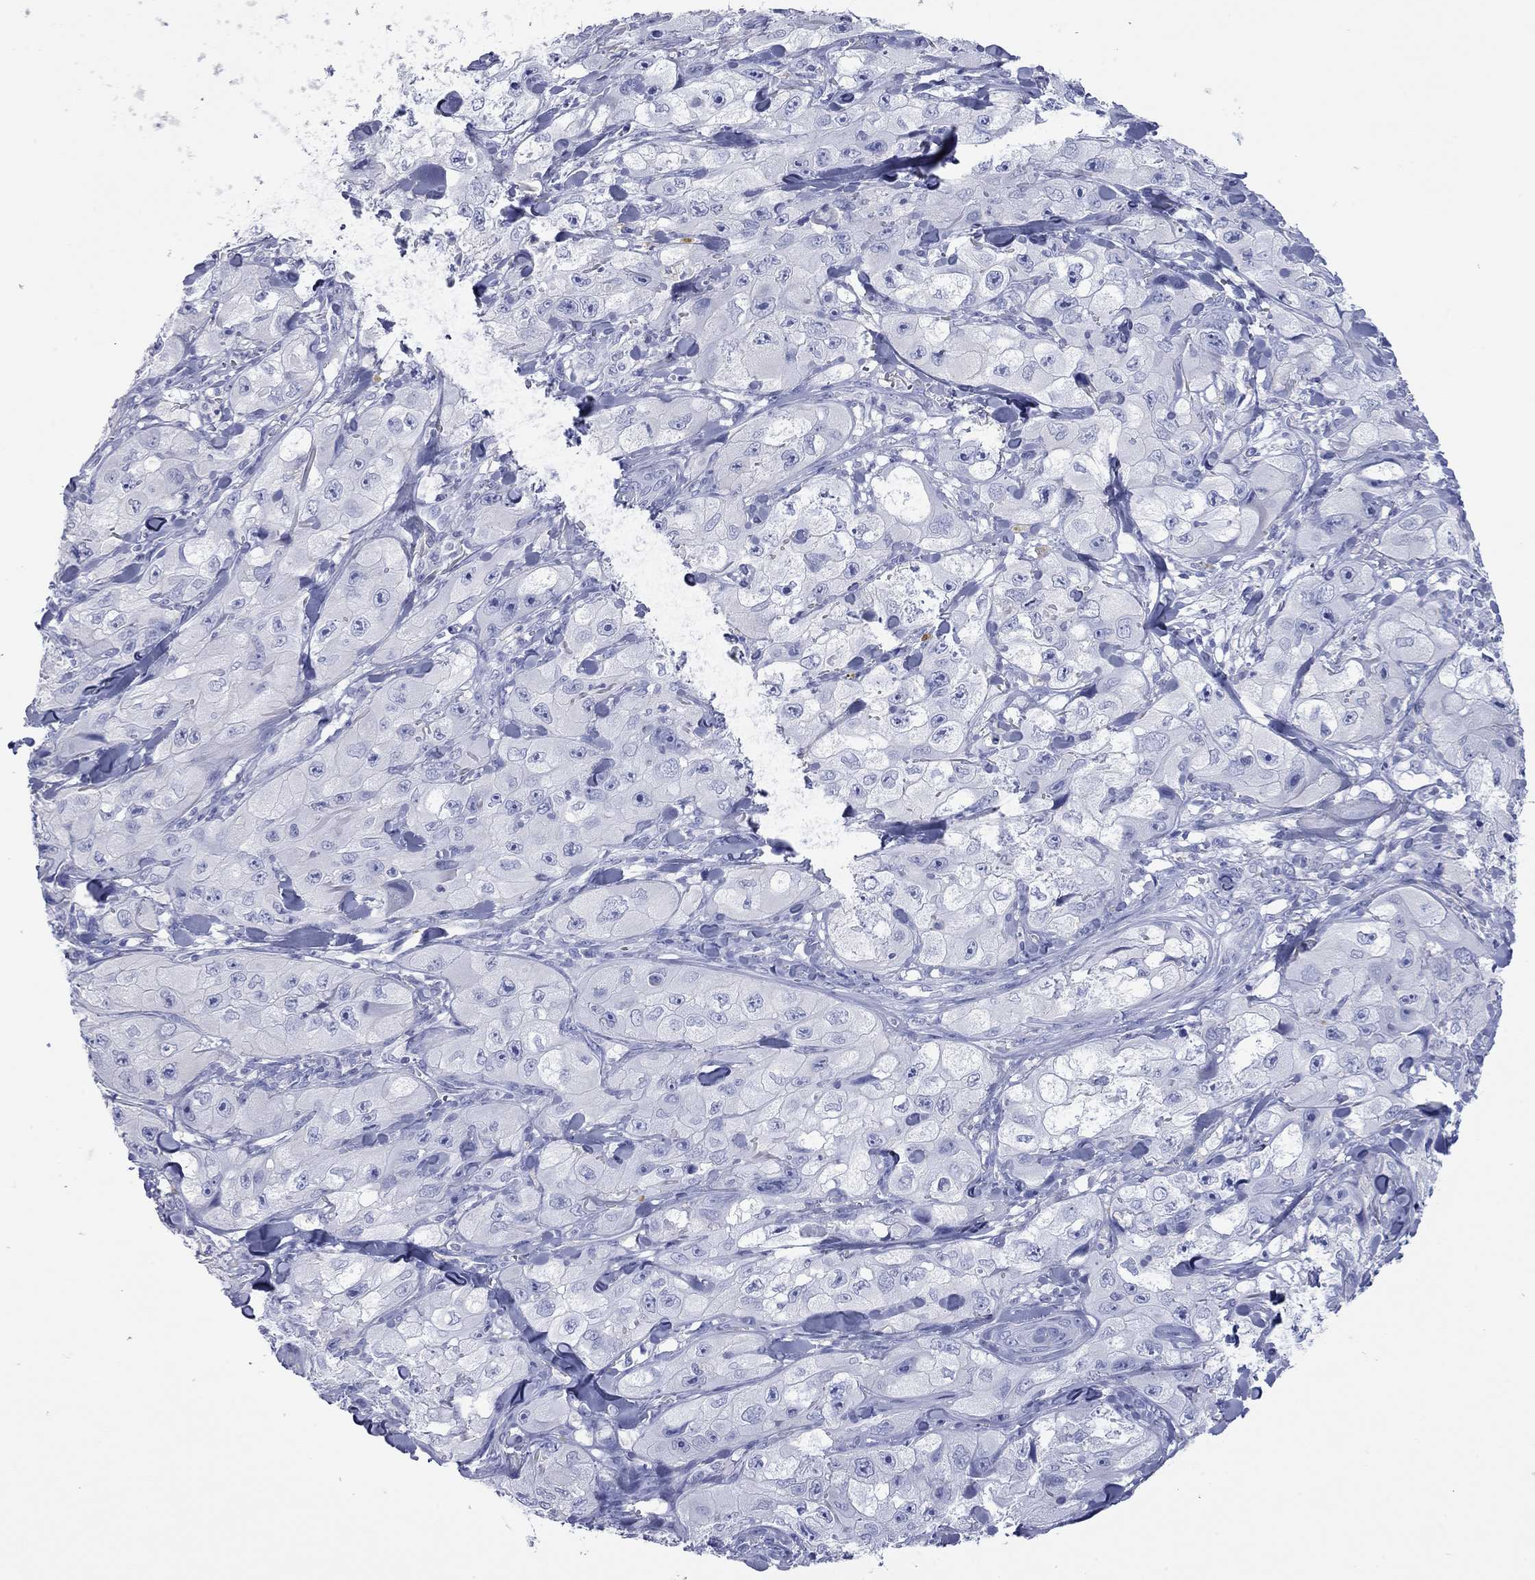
{"staining": {"intensity": "negative", "quantity": "none", "location": "none"}, "tissue": "skin cancer", "cell_type": "Tumor cells", "image_type": "cancer", "snomed": [{"axis": "morphology", "description": "Squamous cell carcinoma, NOS"}, {"axis": "topography", "description": "Skin"}, {"axis": "topography", "description": "Subcutis"}], "caption": "Immunohistochemistry (IHC) image of neoplastic tissue: skin cancer (squamous cell carcinoma) stained with DAB (3,3'-diaminobenzidine) displays no significant protein positivity in tumor cells. Brightfield microscopy of immunohistochemistry stained with DAB (3,3'-diaminobenzidine) (brown) and hematoxylin (blue), captured at high magnification.", "gene": "ACTL7B", "patient": {"sex": "male", "age": 73}}